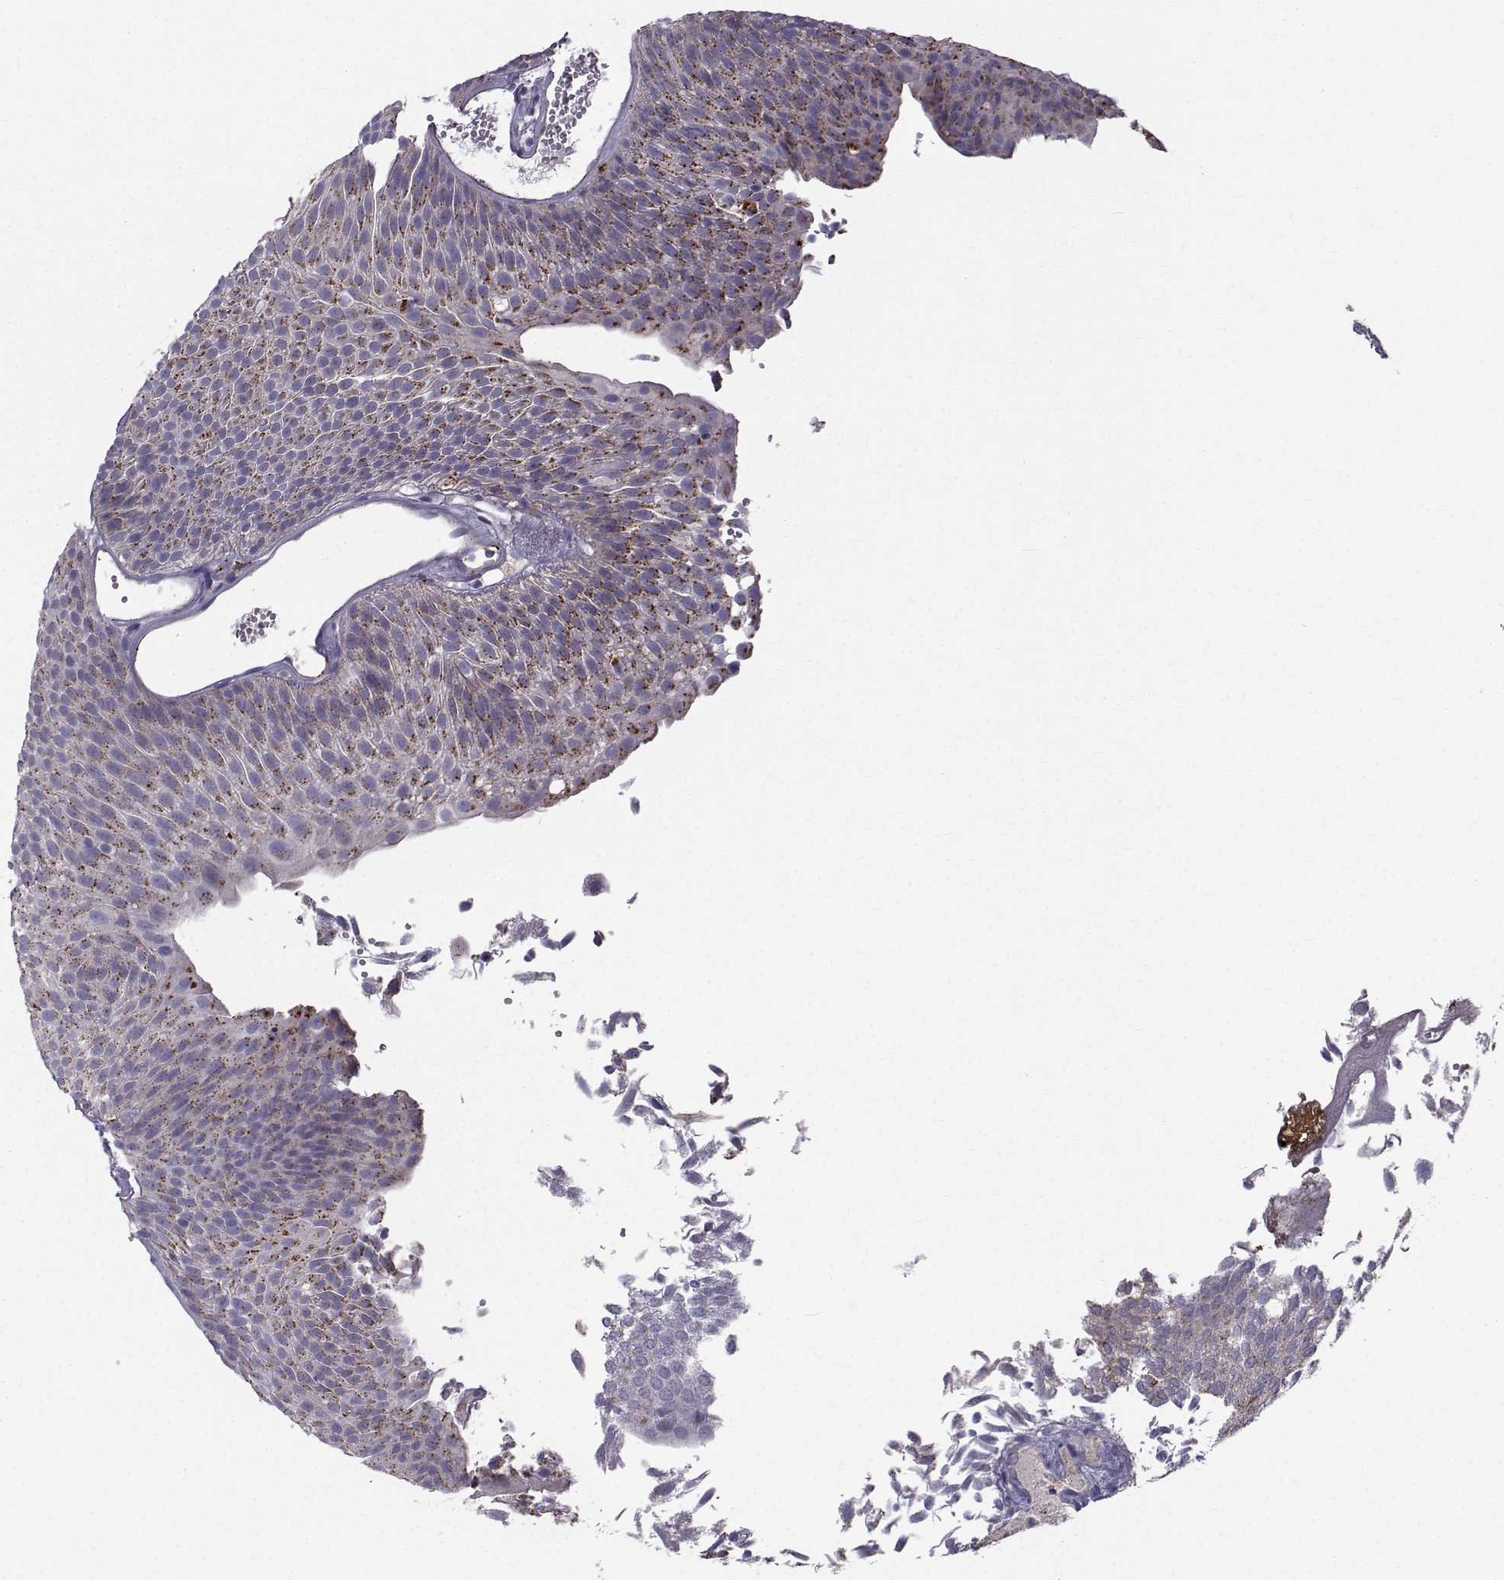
{"staining": {"intensity": "moderate", "quantity": "25%-75%", "location": "cytoplasmic/membranous"}, "tissue": "urothelial cancer", "cell_type": "Tumor cells", "image_type": "cancer", "snomed": [{"axis": "morphology", "description": "Urothelial carcinoma, Low grade"}, {"axis": "topography", "description": "Urinary bladder"}], "caption": "This is an image of immunohistochemistry staining of low-grade urothelial carcinoma, which shows moderate positivity in the cytoplasmic/membranous of tumor cells.", "gene": "CALCR", "patient": {"sex": "male", "age": 52}}